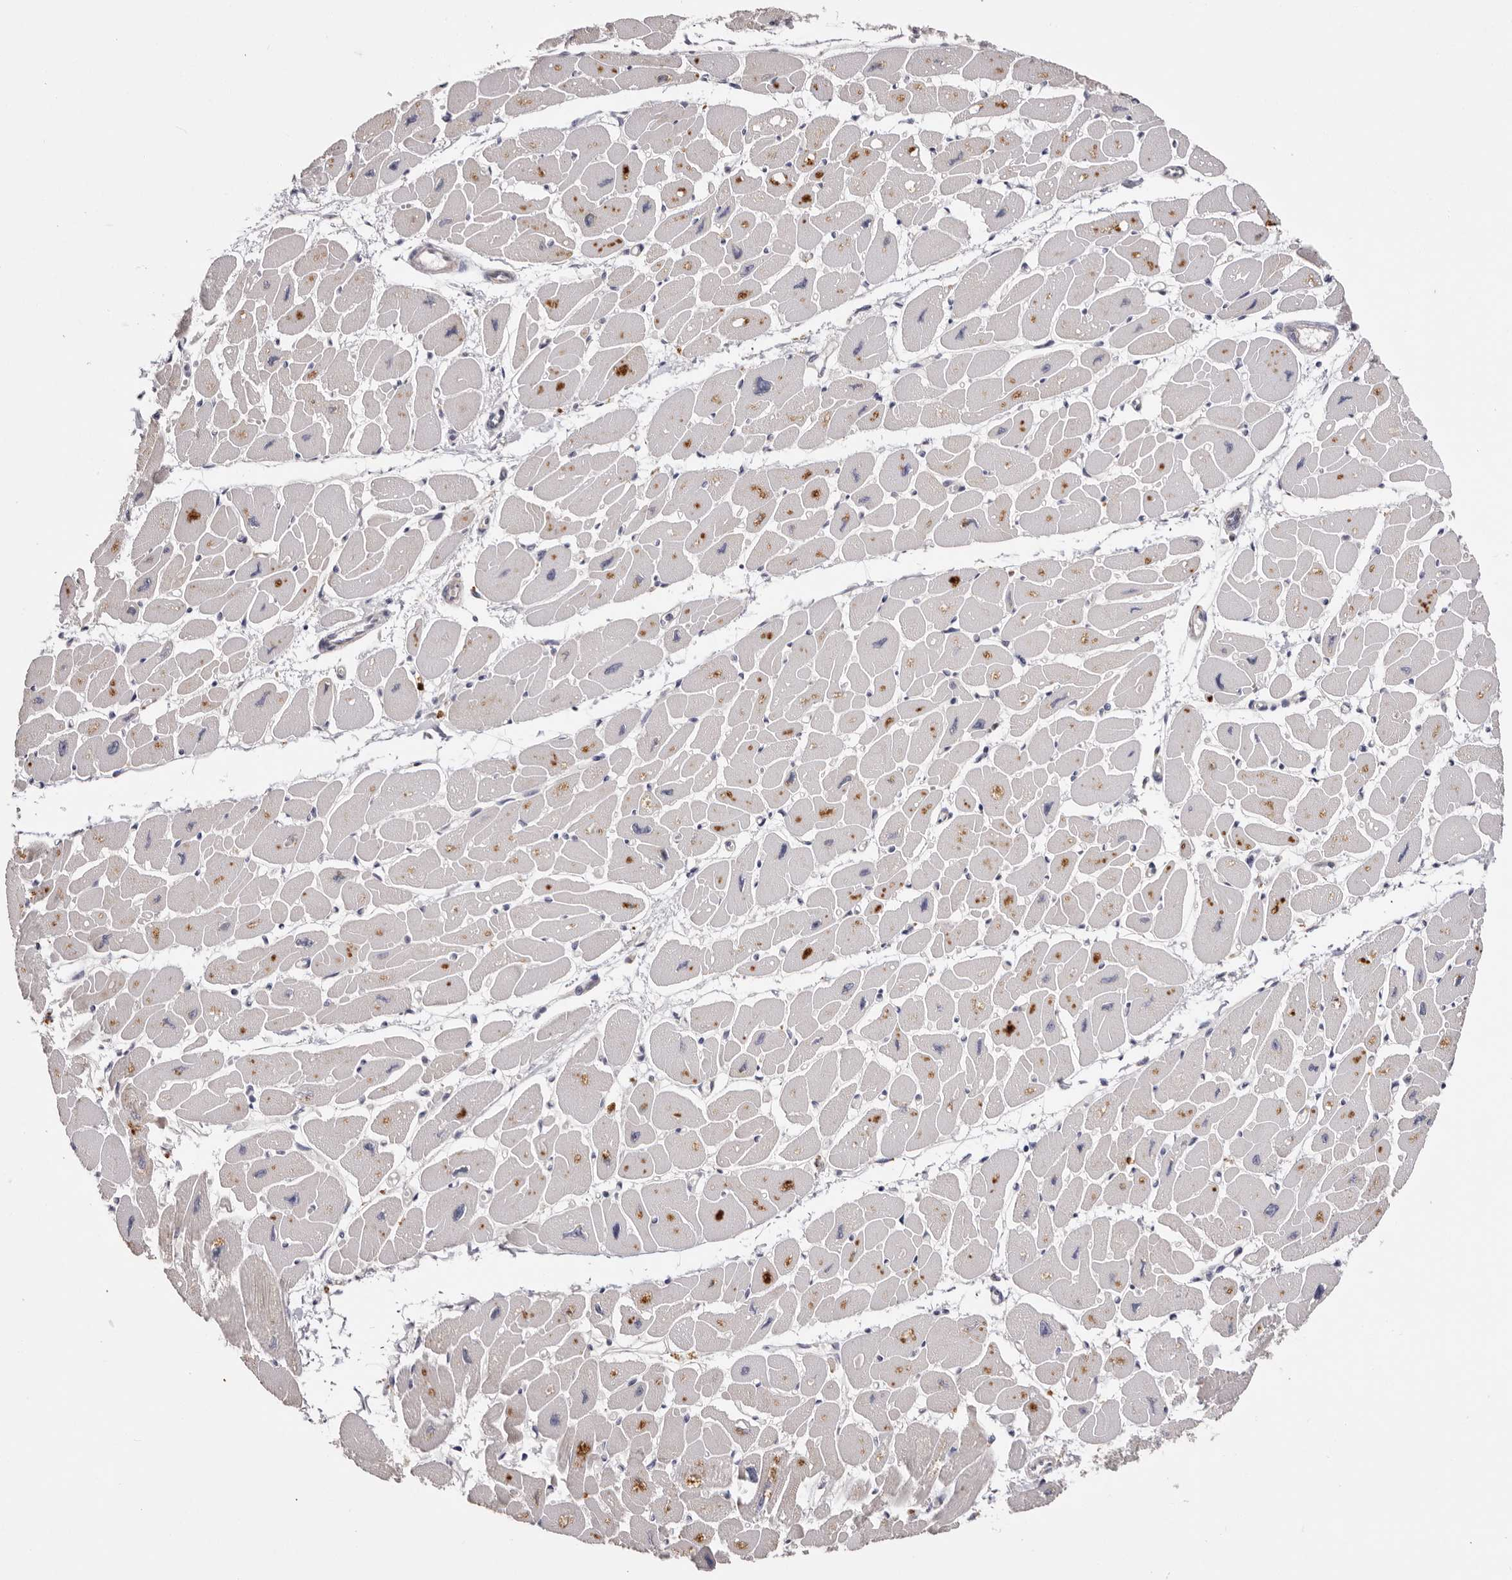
{"staining": {"intensity": "moderate", "quantity": "<25%", "location": "cytoplasmic/membranous"}, "tissue": "heart muscle", "cell_type": "Cardiomyocytes", "image_type": "normal", "snomed": [{"axis": "morphology", "description": "Normal tissue, NOS"}, {"axis": "topography", "description": "Heart"}], "caption": "The photomicrograph exhibits a brown stain indicating the presence of a protein in the cytoplasmic/membranous of cardiomyocytes in heart muscle. Ihc stains the protein in brown and the nuclei are stained blue.", "gene": "FAM167B", "patient": {"sex": "female", "age": 54}}